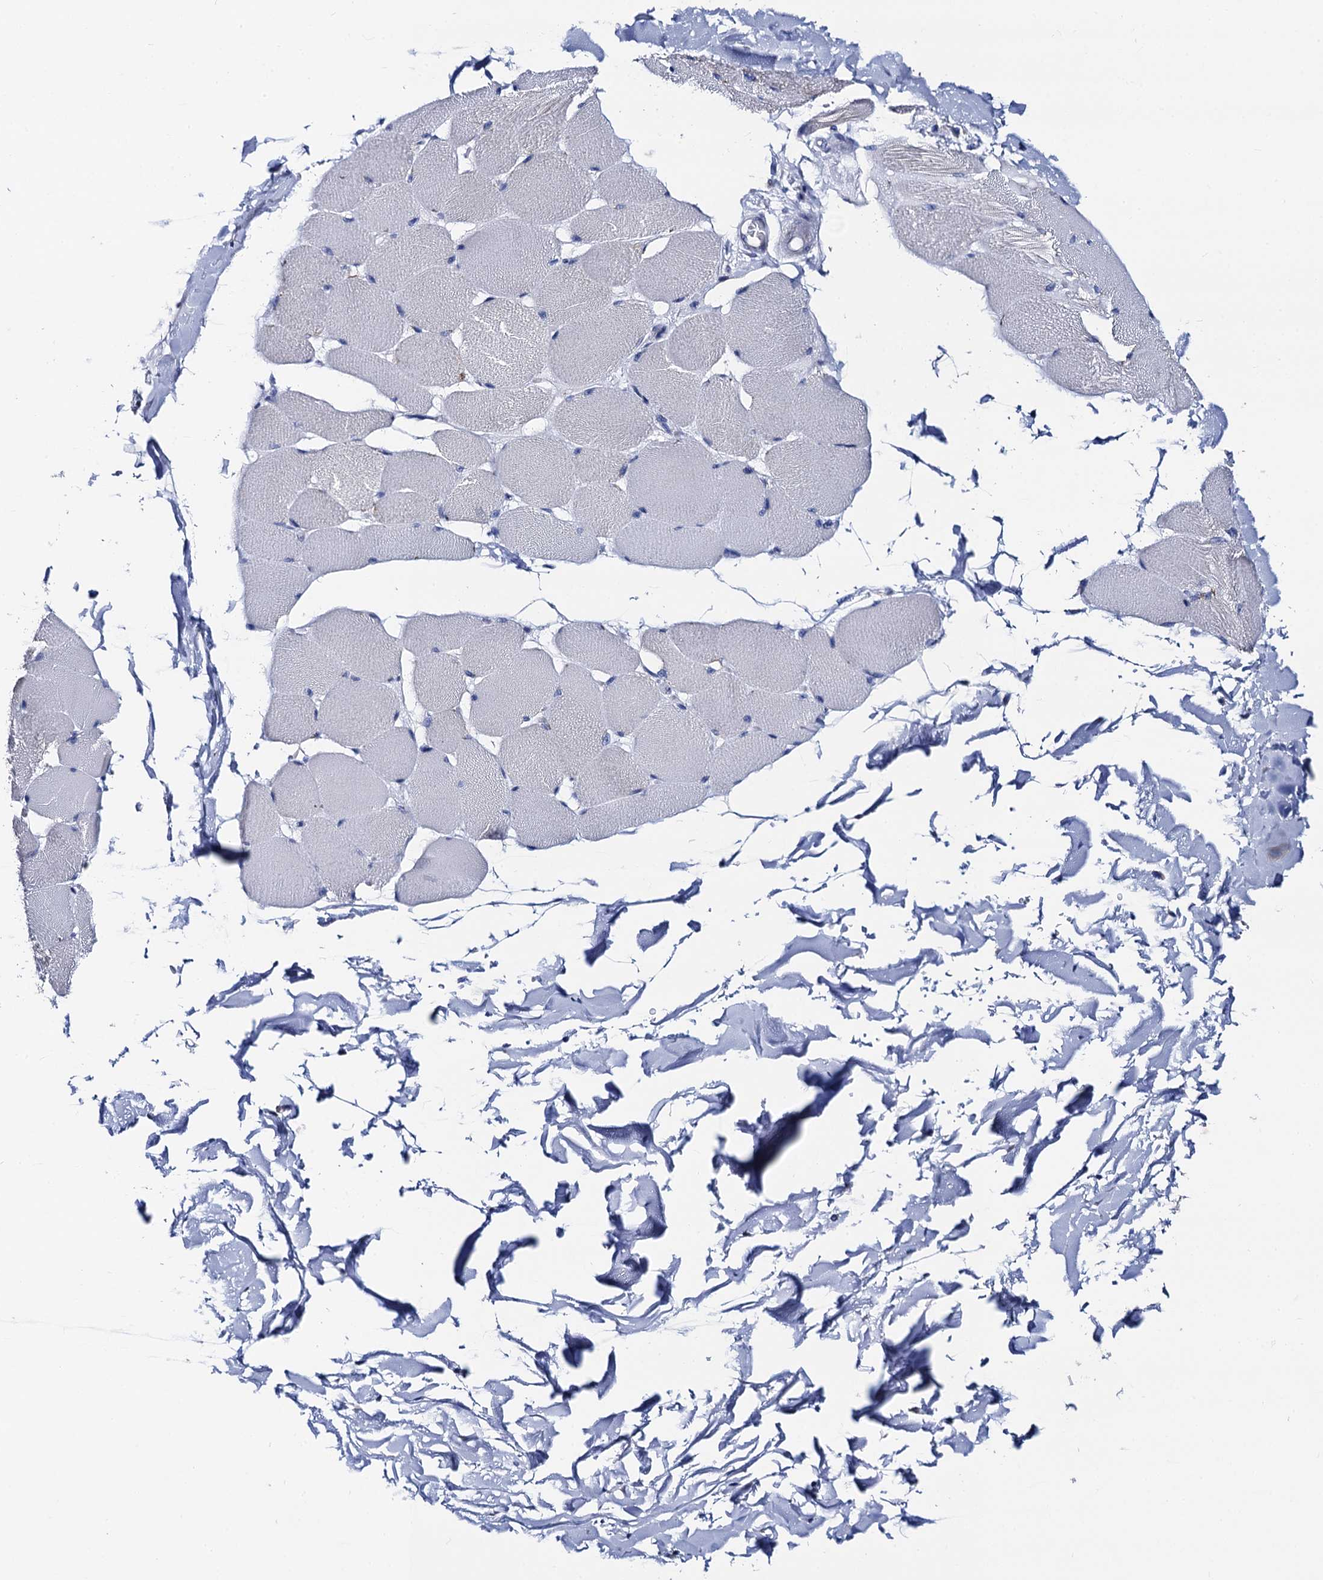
{"staining": {"intensity": "negative", "quantity": "none", "location": "none"}, "tissue": "skeletal muscle", "cell_type": "Myocytes", "image_type": "normal", "snomed": [{"axis": "morphology", "description": "Normal tissue, NOS"}, {"axis": "topography", "description": "Skin"}, {"axis": "topography", "description": "Skeletal muscle"}], "caption": "The immunohistochemistry (IHC) histopathology image has no significant staining in myocytes of skeletal muscle. (DAB immunohistochemistry (IHC) visualized using brightfield microscopy, high magnification).", "gene": "ACADSB", "patient": {"sex": "male", "age": 83}}